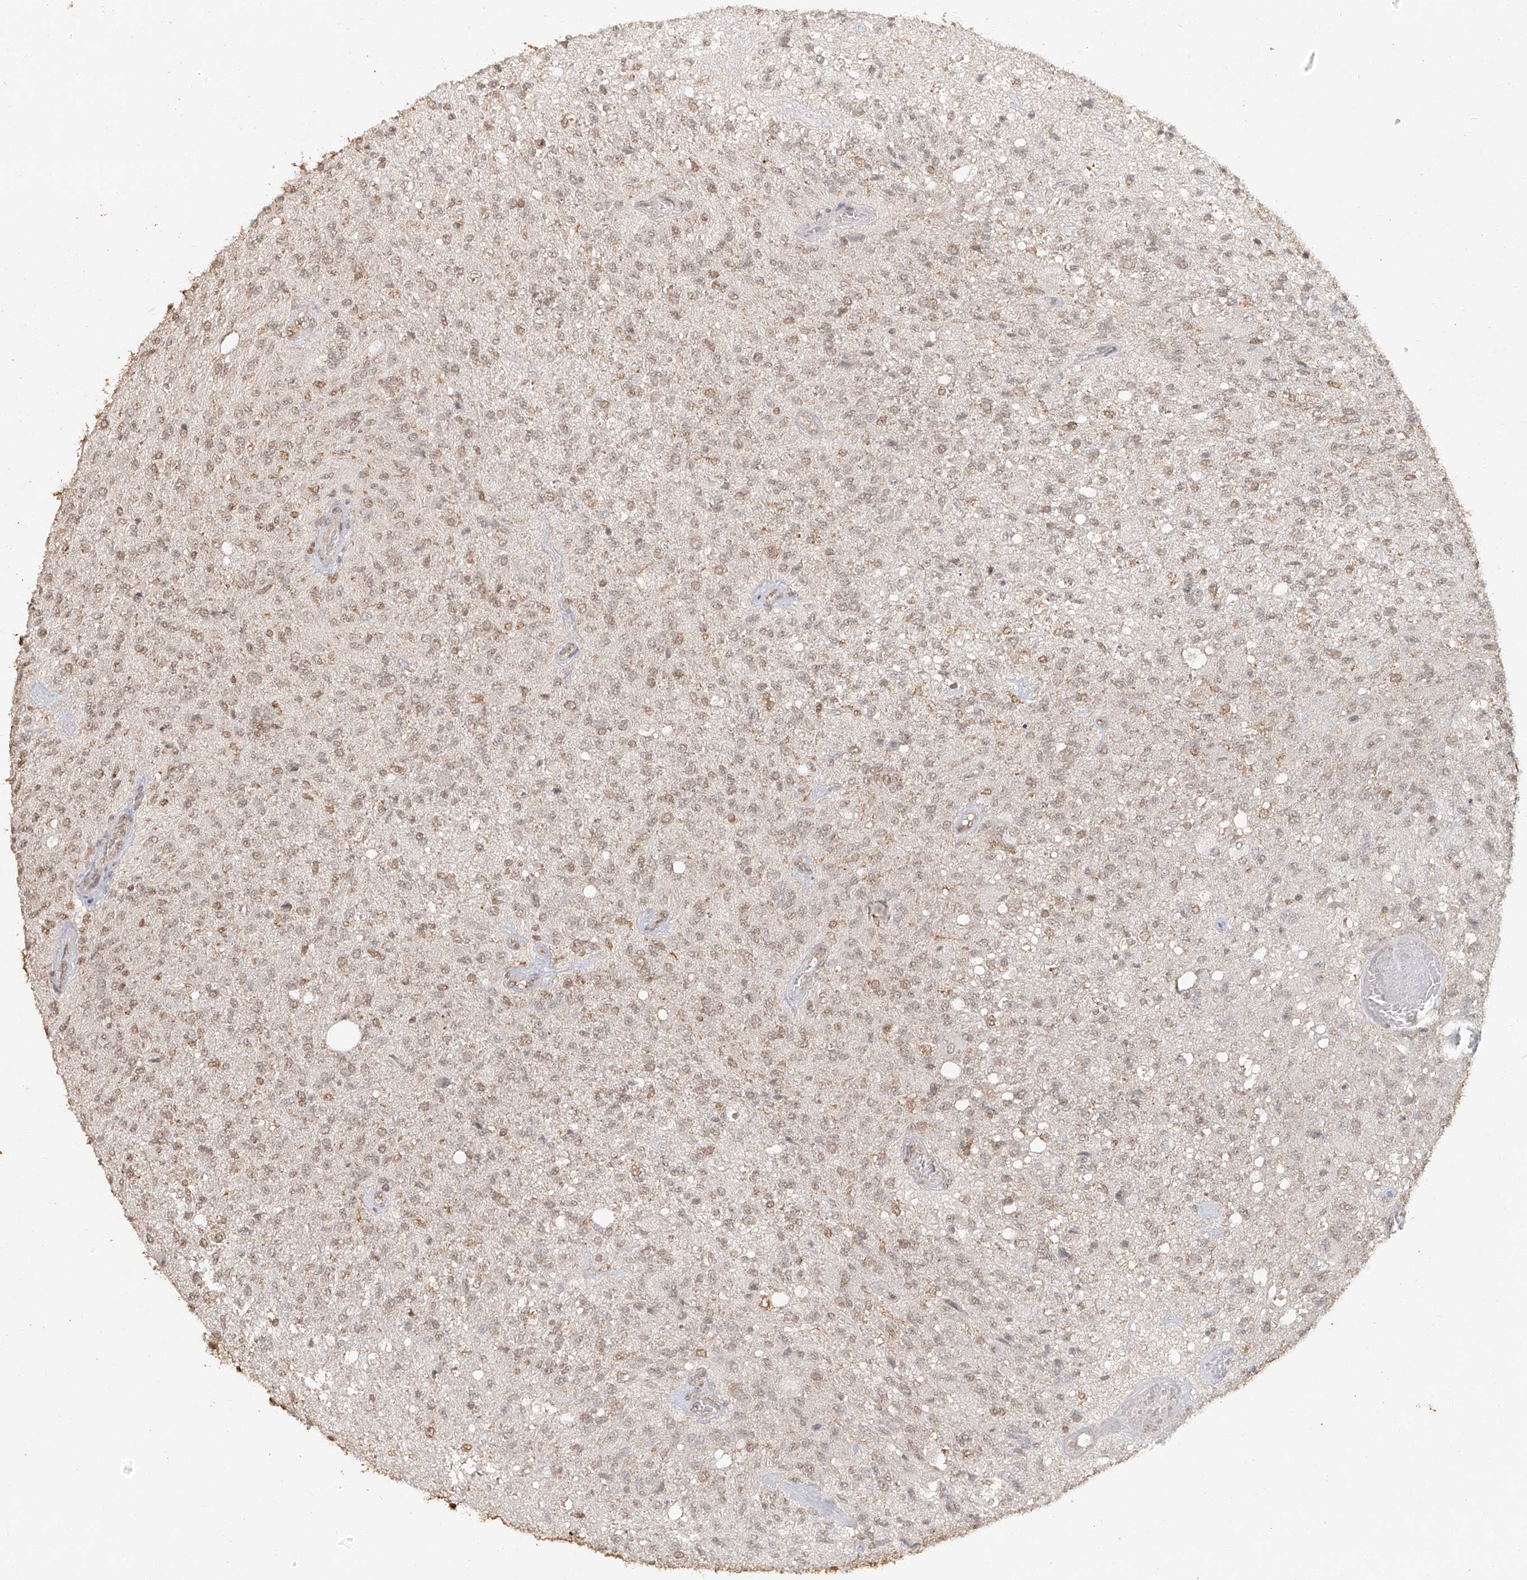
{"staining": {"intensity": "weak", "quantity": ">75%", "location": "nuclear"}, "tissue": "glioma", "cell_type": "Tumor cells", "image_type": "cancer", "snomed": [{"axis": "morphology", "description": "Normal tissue, NOS"}, {"axis": "morphology", "description": "Glioma, malignant, High grade"}, {"axis": "topography", "description": "Cerebral cortex"}], "caption": "A micrograph showing weak nuclear expression in about >75% of tumor cells in high-grade glioma (malignant), as visualized by brown immunohistochemical staining.", "gene": "TIGAR", "patient": {"sex": "male", "age": 77}}